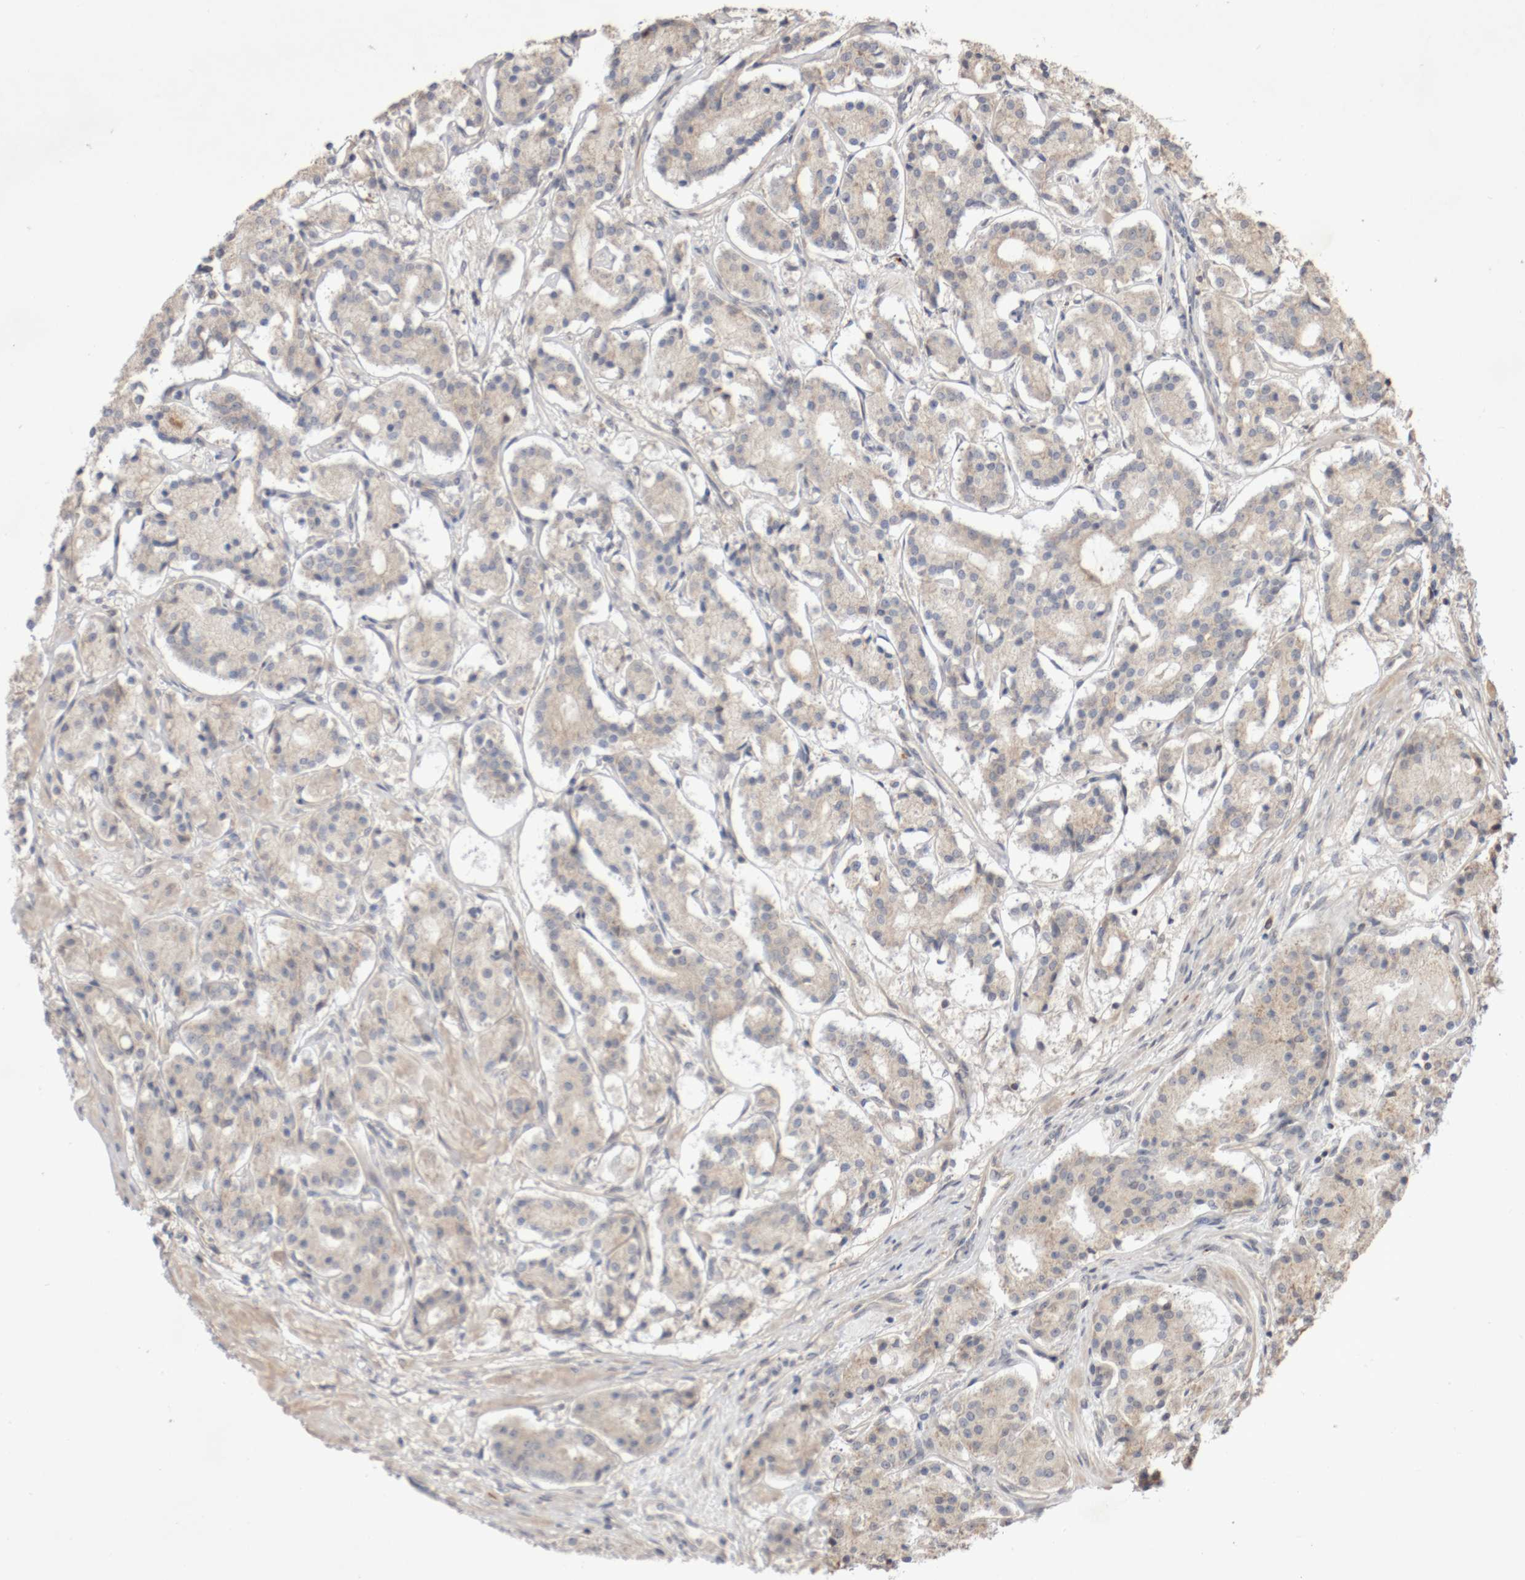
{"staining": {"intensity": "weak", "quantity": "<25%", "location": "cytoplasmic/membranous"}, "tissue": "prostate cancer", "cell_type": "Tumor cells", "image_type": "cancer", "snomed": [{"axis": "morphology", "description": "Adenocarcinoma, High grade"}, {"axis": "topography", "description": "Prostate"}], "caption": "Tumor cells show no significant staining in prostate cancer (adenocarcinoma (high-grade)).", "gene": "DPH7", "patient": {"sex": "male", "age": 60}}